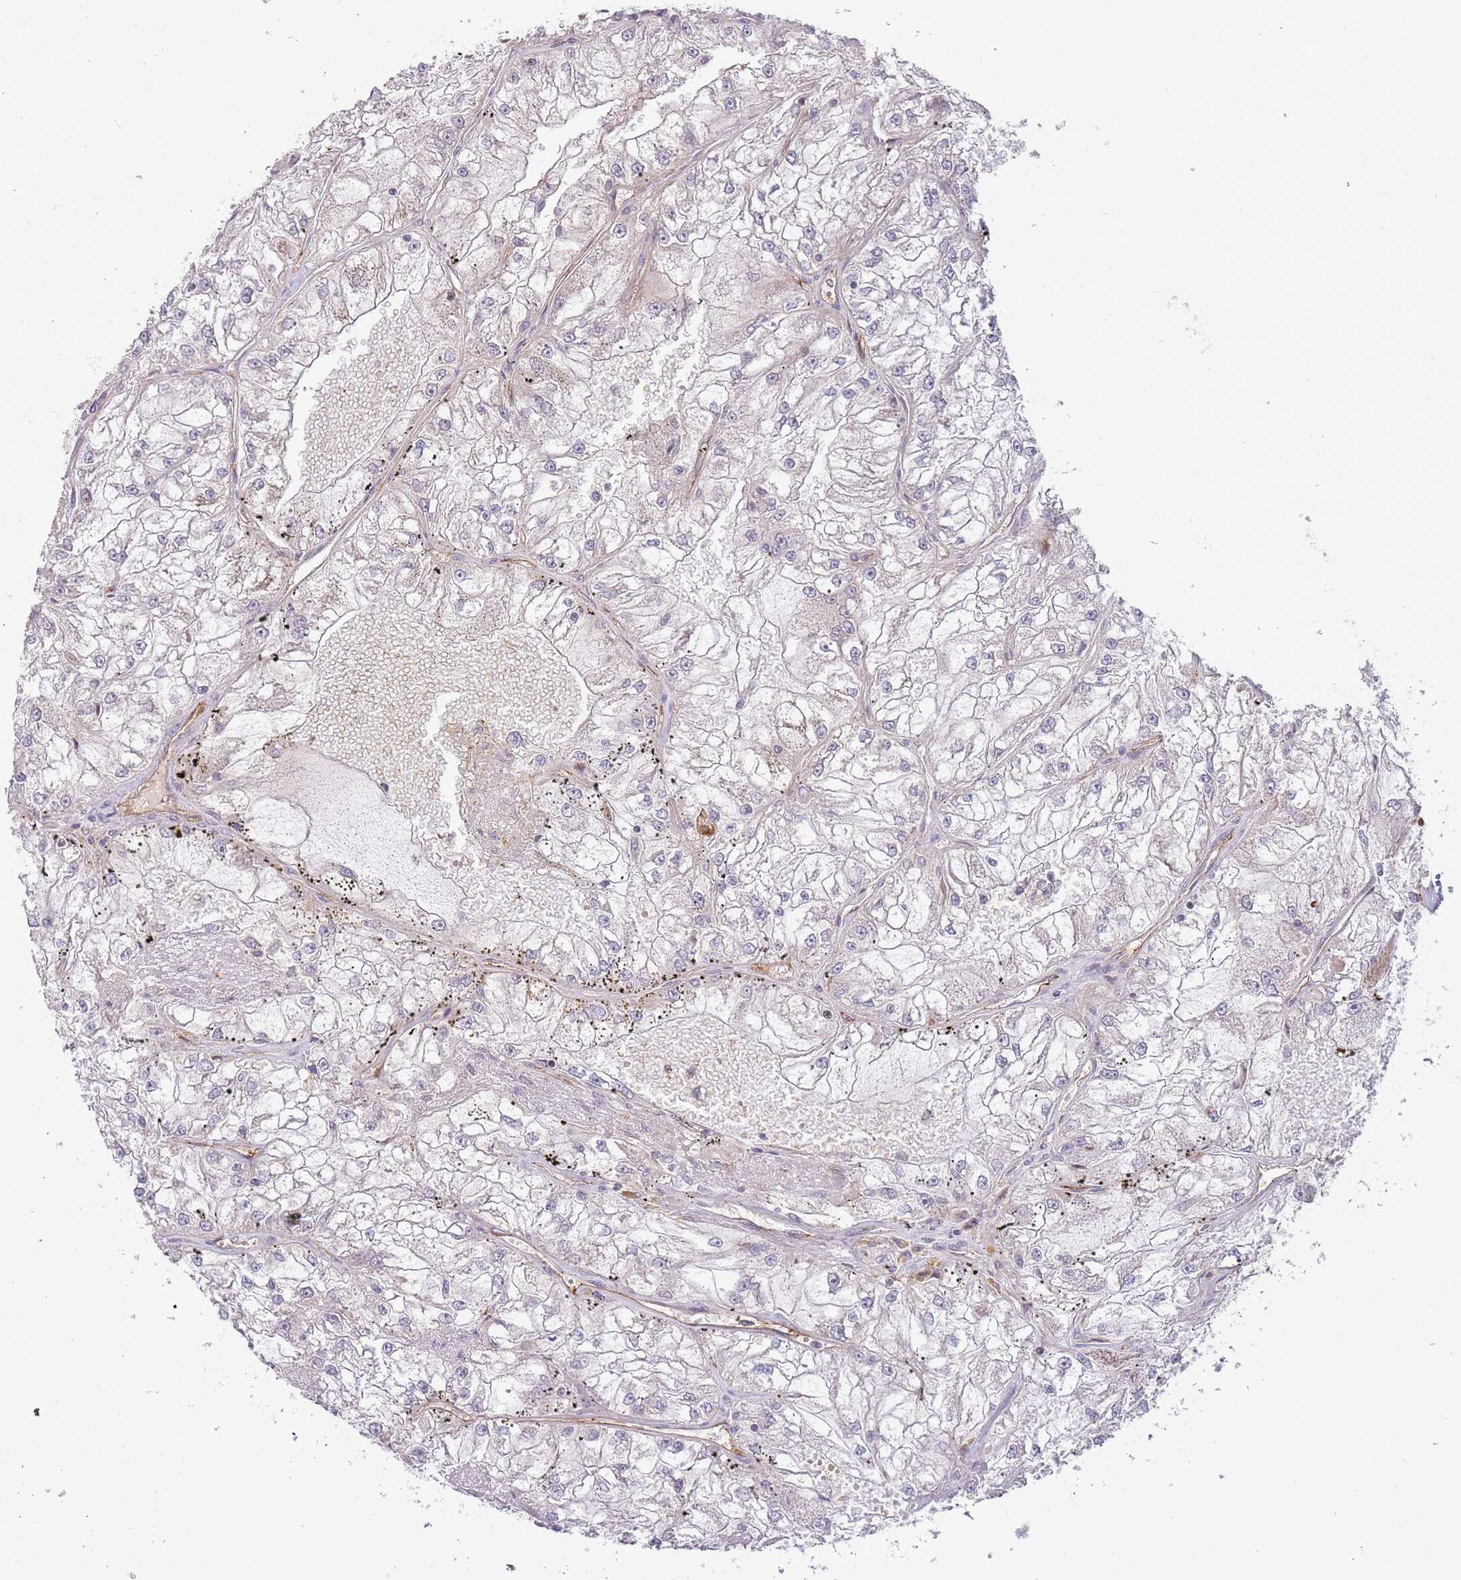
{"staining": {"intensity": "negative", "quantity": "none", "location": "none"}, "tissue": "renal cancer", "cell_type": "Tumor cells", "image_type": "cancer", "snomed": [{"axis": "morphology", "description": "Adenocarcinoma, NOS"}, {"axis": "topography", "description": "Kidney"}], "caption": "High magnification brightfield microscopy of renal cancer (adenocarcinoma) stained with DAB (brown) and counterstained with hematoxylin (blue): tumor cells show no significant expression. (Stains: DAB immunohistochemistry with hematoxylin counter stain, Microscopy: brightfield microscopy at high magnification).", "gene": "DPP10", "patient": {"sex": "female", "age": 72}}